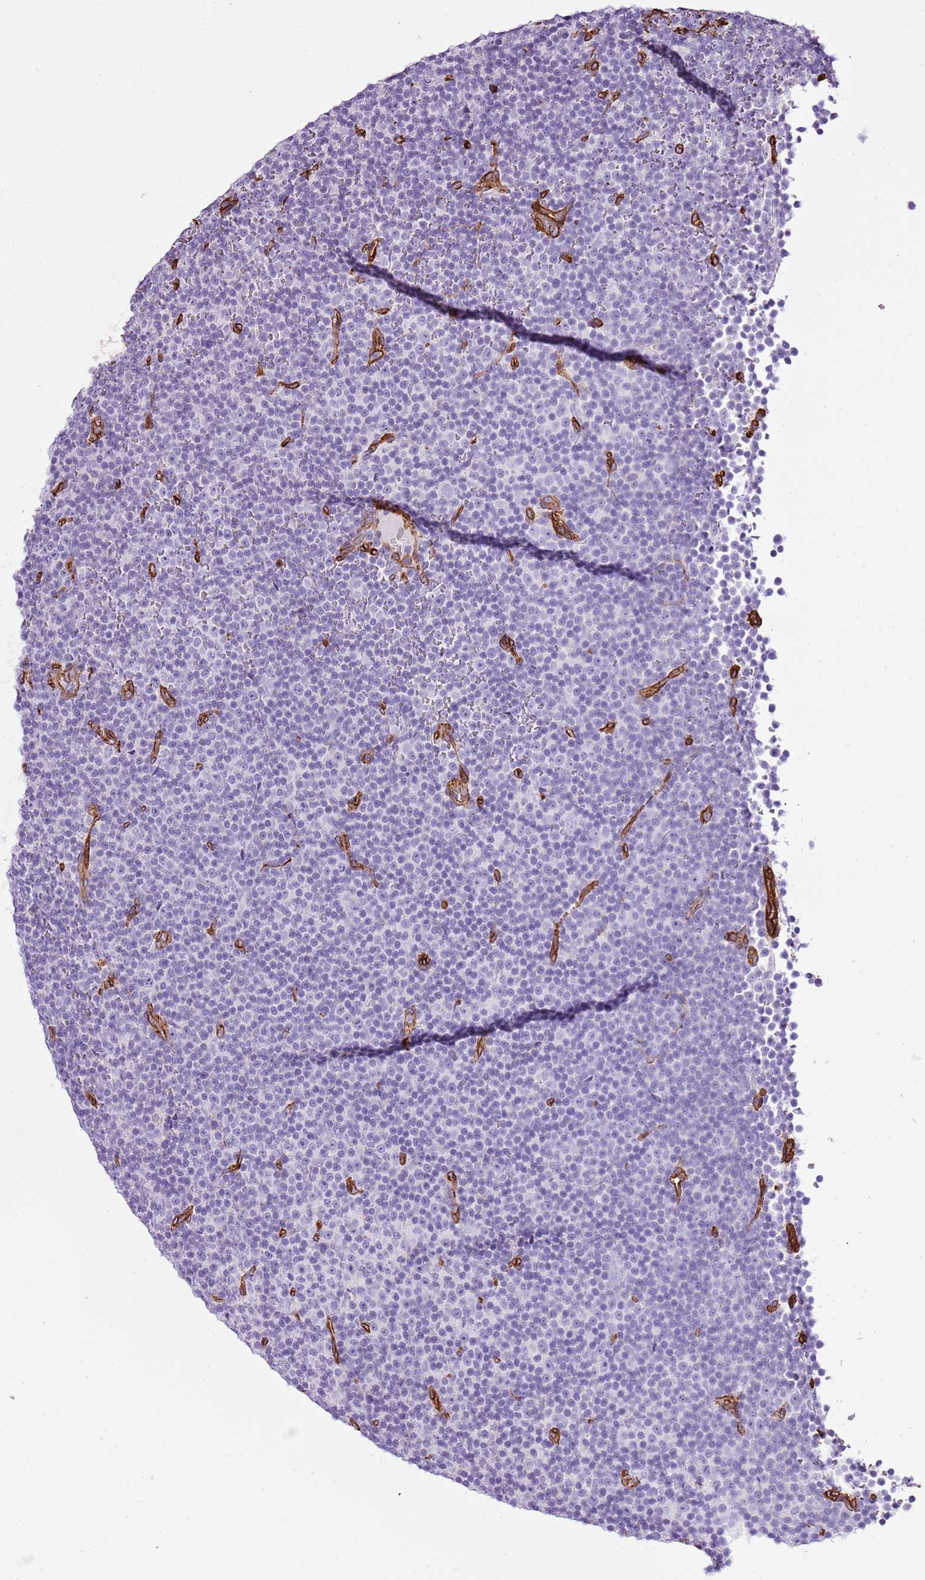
{"staining": {"intensity": "negative", "quantity": "none", "location": "none"}, "tissue": "lymphoma", "cell_type": "Tumor cells", "image_type": "cancer", "snomed": [{"axis": "morphology", "description": "Malignant lymphoma, non-Hodgkin's type, Low grade"}, {"axis": "topography", "description": "Lymph node"}], "caption": "The IHC histopathology image has no significant positivity in tumor cells of lymphoma tissue.", "gene": "CTDSPL", "patient": {"sex": "female", "age": 67}}